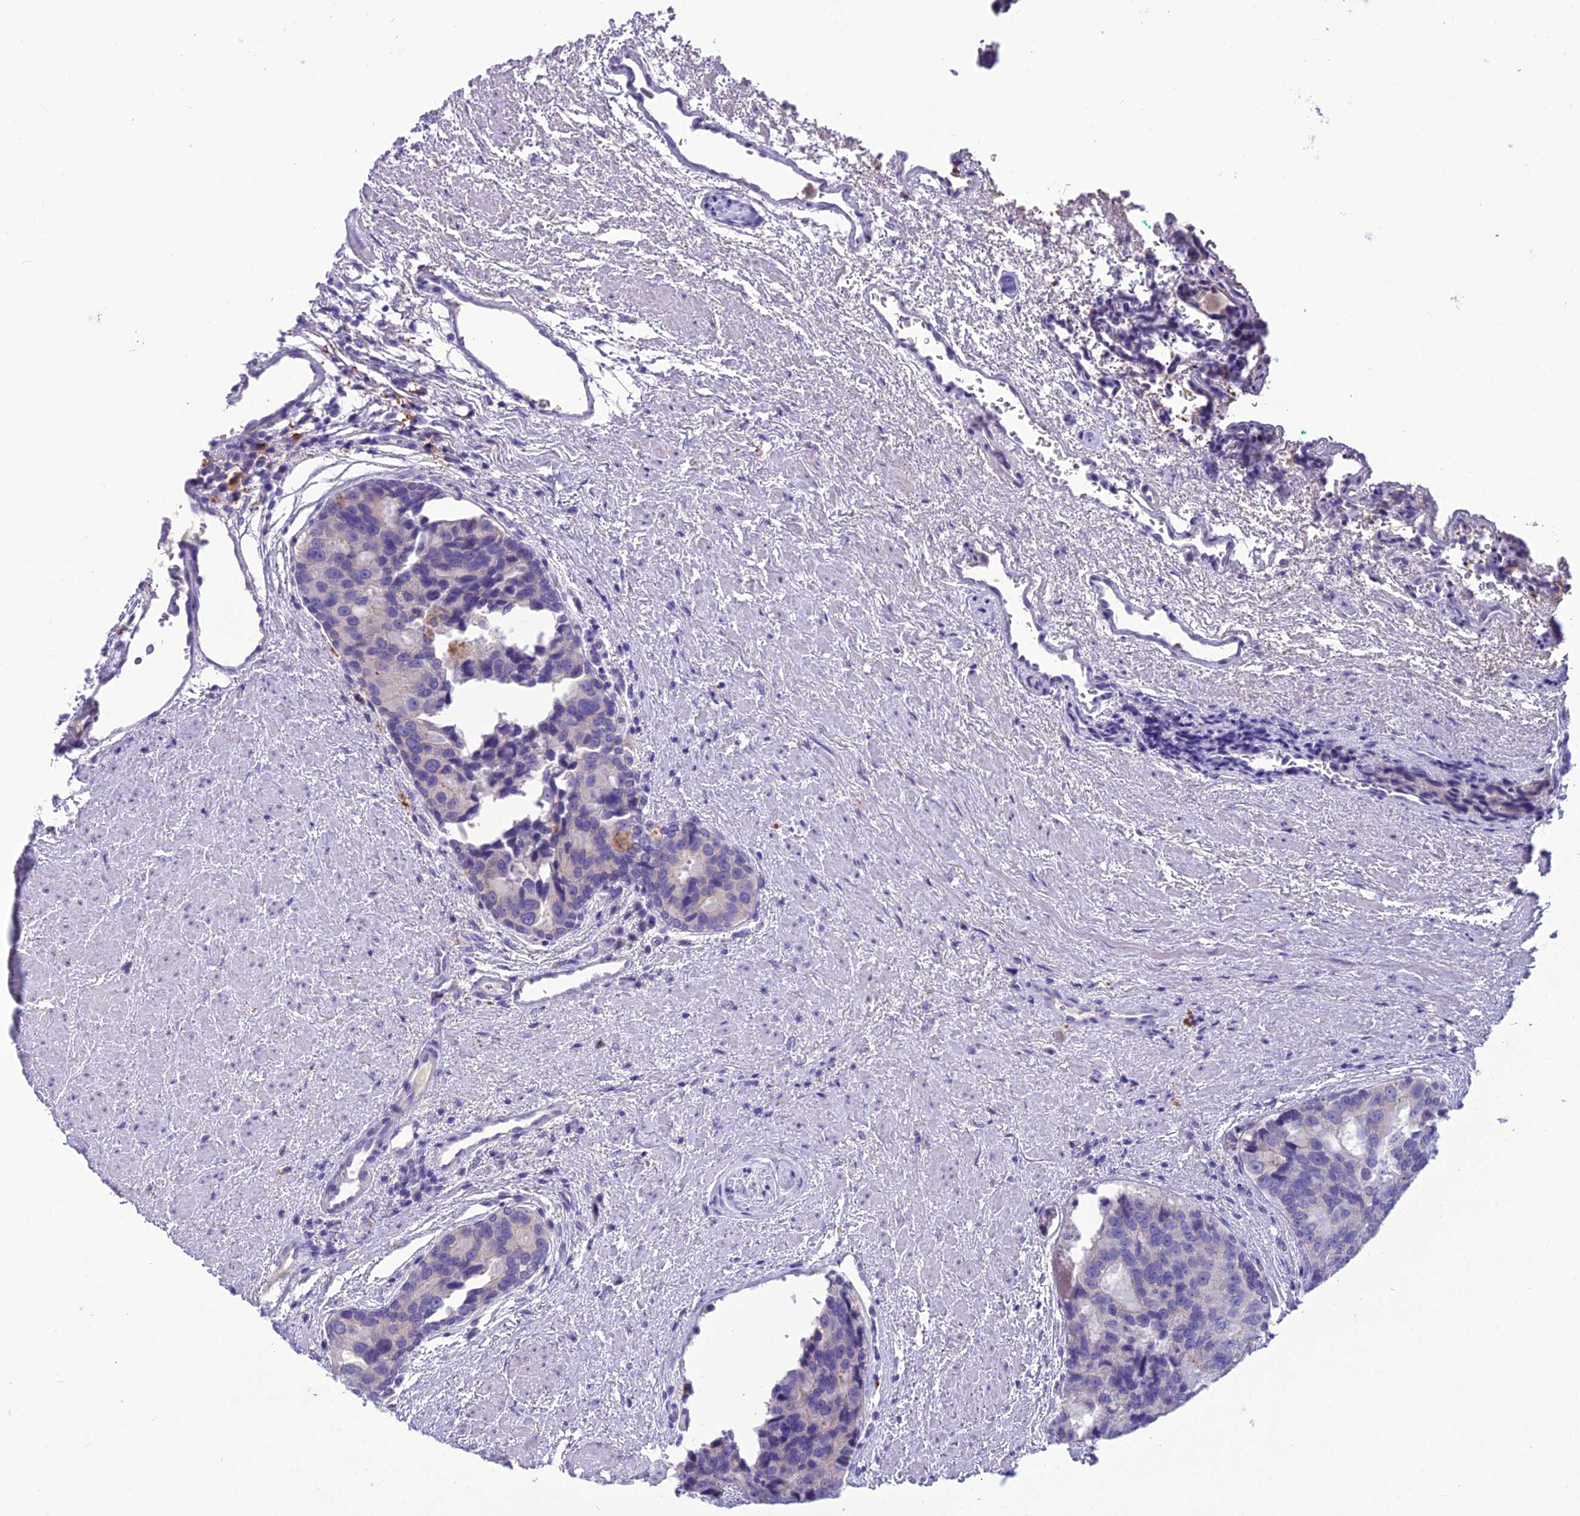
{"staining": {"intensity": "negative", "quantity": "none", "location": "none"}, "tissue": "prostate cancer", "cell_type": "Tumor cells", "image_type": "cancer", "snomed": [{"axis": "morphology", "description": "Adenocarcinoma, High grade"}, {"axis": "topography", "description": "Prostate"}], "caption": "Tumor cells show no significant protein positivity in adenocarcinoma (high-grade) (prostate).", "gene": "IFT172", "patient": {"sex": "male", "age": 70}}